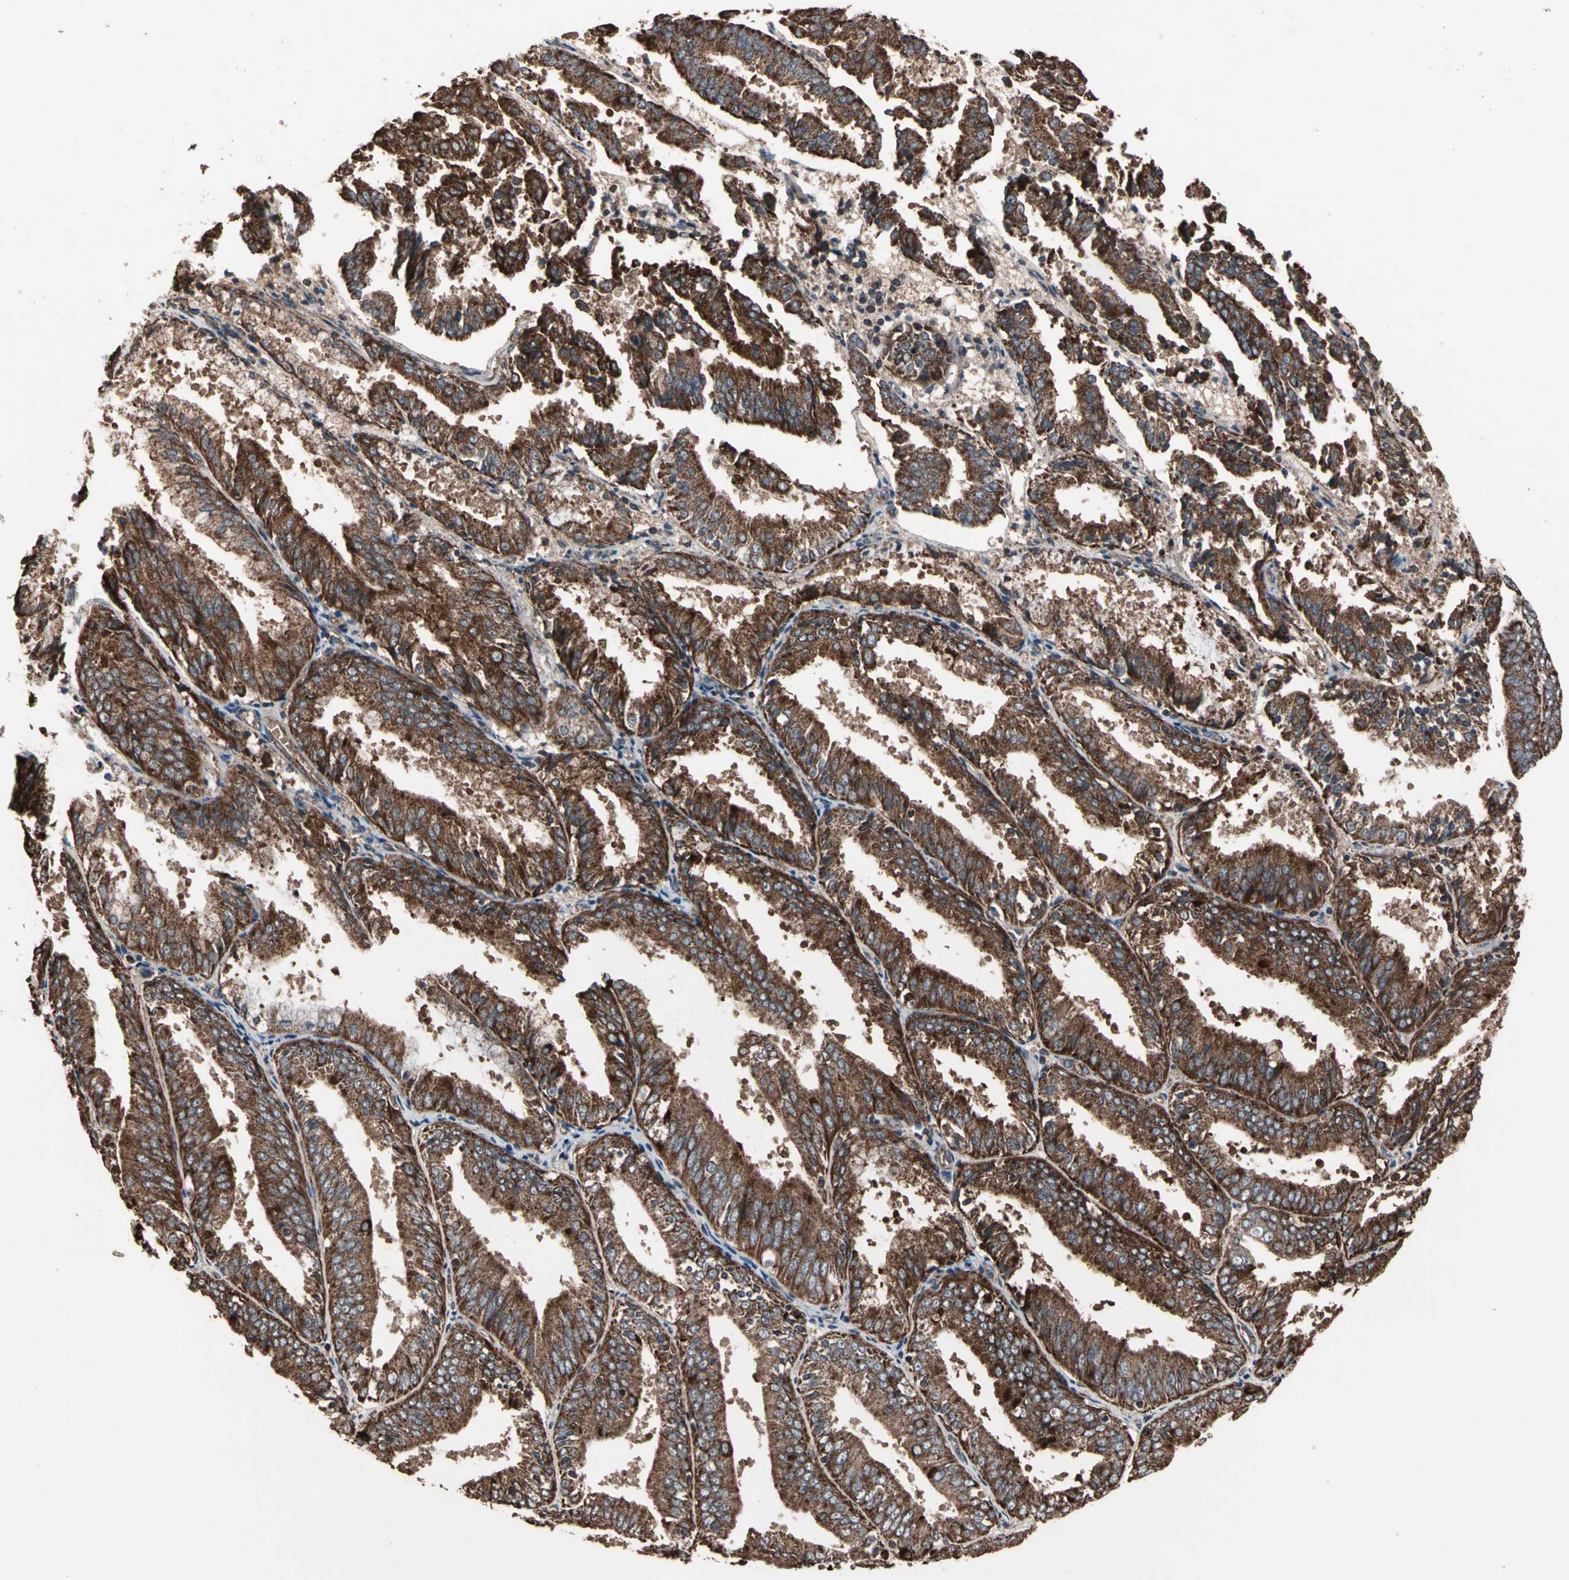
{"staining": {"intensity": "strong", "quantity": ">75%", "location": "cytoplasmic/membranous"}, "tissue": "endometrial cancer", "cell_type": "Tumor cells", "image_type": "cancer", "snomed": [{"axis": "morphology", "description": "Adenocarcinoma, NOS"}, {"axis": "topography", "description": "Endometrium"}], "caption": "A brown stain labels strong cytoplasmic/membranous staining of a protein in adenocarcinoma (endometrial) tumor cells.", "gene": "MRPL2", "patient": {"sex": "female", "age": 63}}